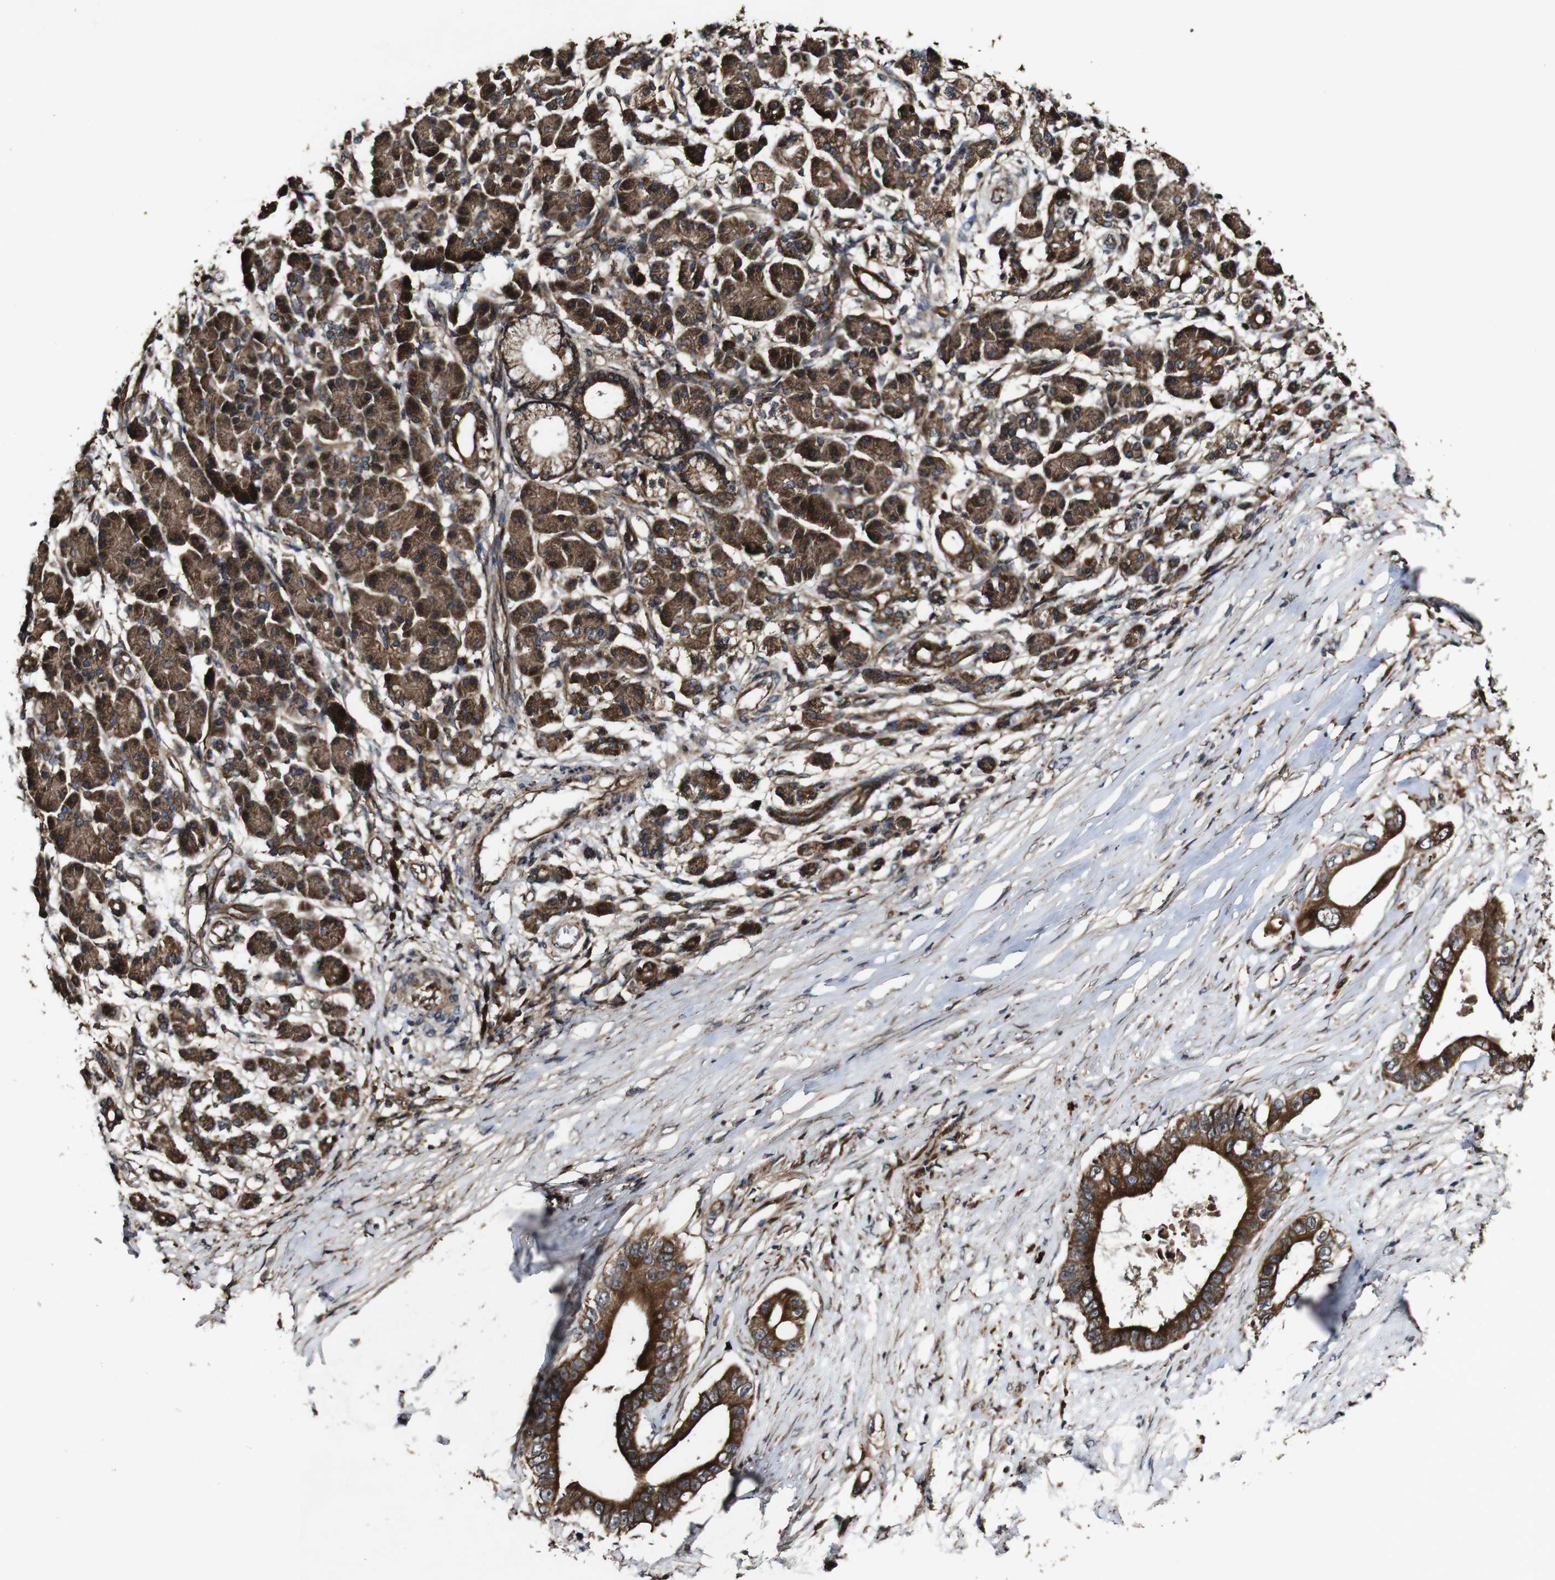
{"staining": {"intensity": "strong", "quantity": ">75%", "location": "cytoplasmic/membranous"}, "tissue": "pancreatic cancer", "cell_type": "Tumor cells", "image_type": "cancer", "snomed": [{"axis": "morphology", "description": "Adenocarcinoma, NOS"}, {"axis": "topography", "description": "Pancreas"}], "caption": "IHC histopathology image of neoplastic tissue: adenocarcinoma (pancreatic) stained using immunohistochemistry (IHC) exhibits high levels of strong protein expression localized specifically in the cytoplasmic/membranous of tumor cells, appearing as a cytoplasmic/membranous brown color.", "gene": "BTN3A3", "patient": {"sex": "male", "age": 77}}